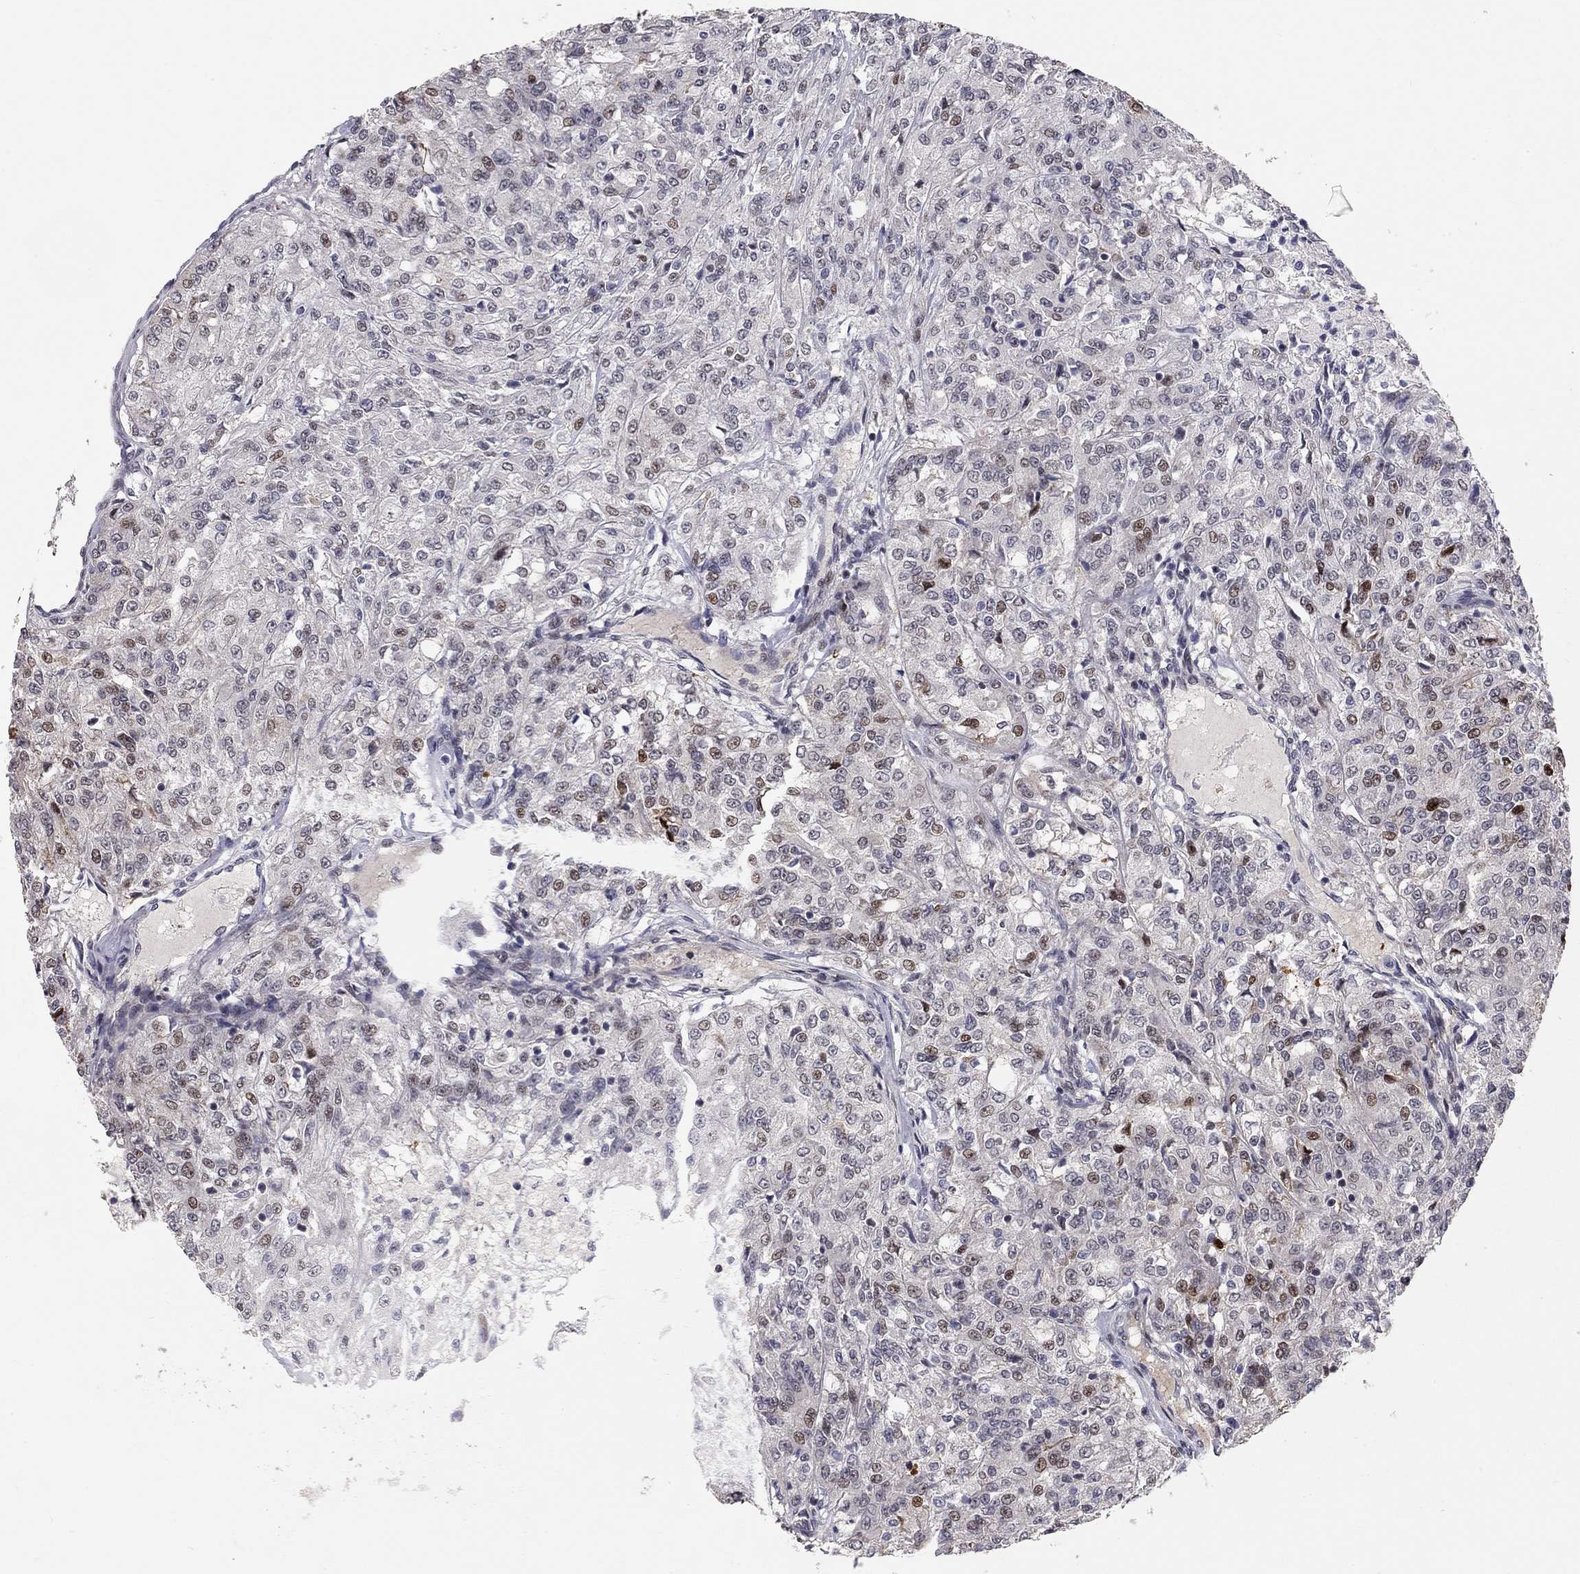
{"staining": {"intensity": "weak", "quantity": "<25%", "location": "nuclear"}, "tissue": "renal cancer", "cell_type": "Tumor cells", "image_type": "cancer", "snomed": [{"axis": "morphology", "description": "Adenocarcinoma, NOS"}, {"axis": "topography", "description": "Kidney"}], "caption": "This is an immunohistochemistry (IHC) photomicrograph of human renal adenocarcinoma. There is no positivity in tumor cells.", "gene": "HDAC3", "patient": {"sex": "female", "age": 63}}